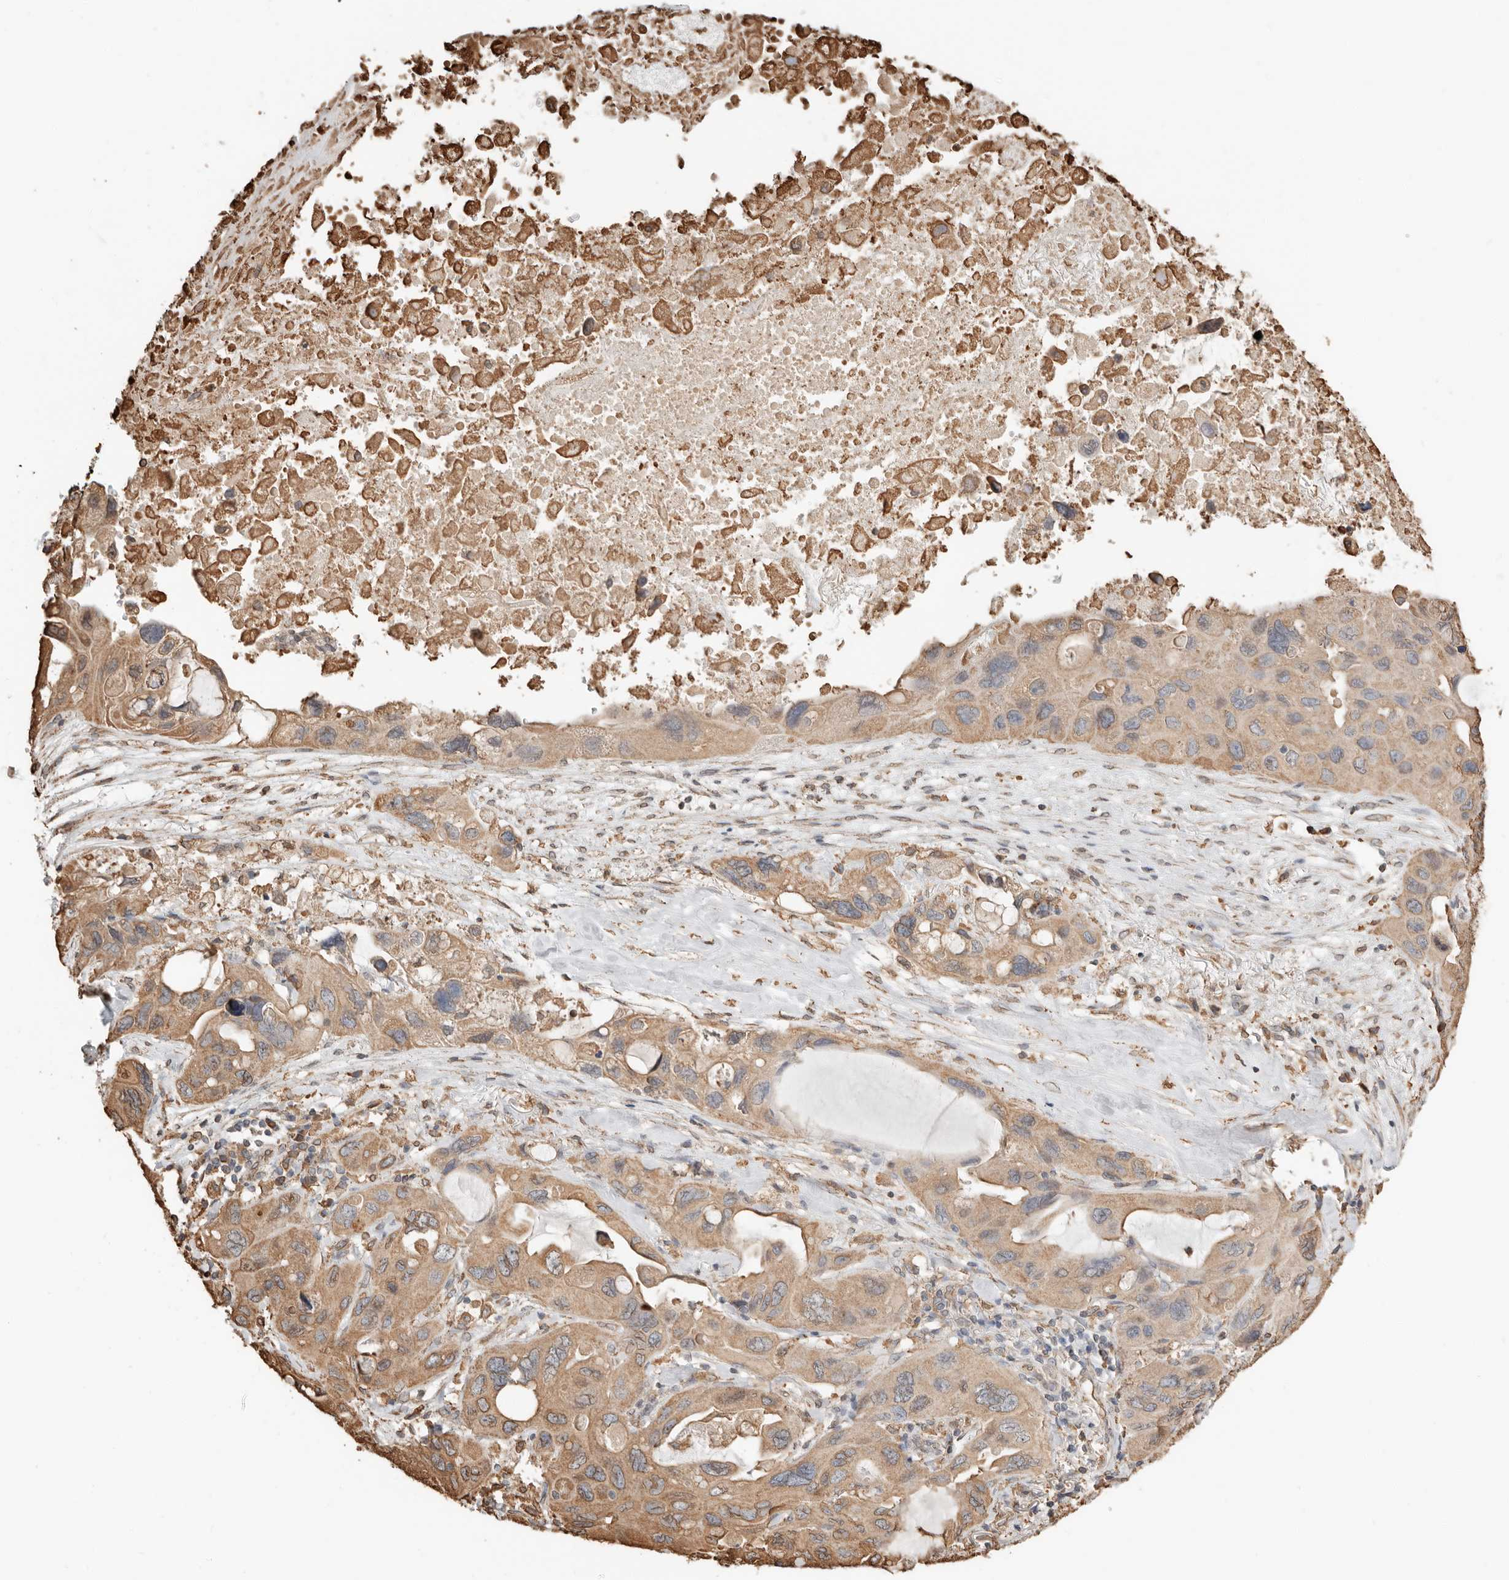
{"staining": {"intensity": "moderate", "quantity": ">75%", "location": "cytoplasmic/membranous"}, "tissue": "lung cancer", "cell_type": "Tumor cells", "image_type": "cancer", "snomed": [{"axis": "morphology", "description": "Squamous cell carcinoma, NOS"}, {"axis": "topography", "description": "Lung"}], "caption": "A brown stain highlights moderate cytoplasmic/membranous staining of a protein in squamous cell carcinoma (lung) tumor cells.", "gene": "ARHGEF10L", "patient": {"sex": "female", "age": 73}}